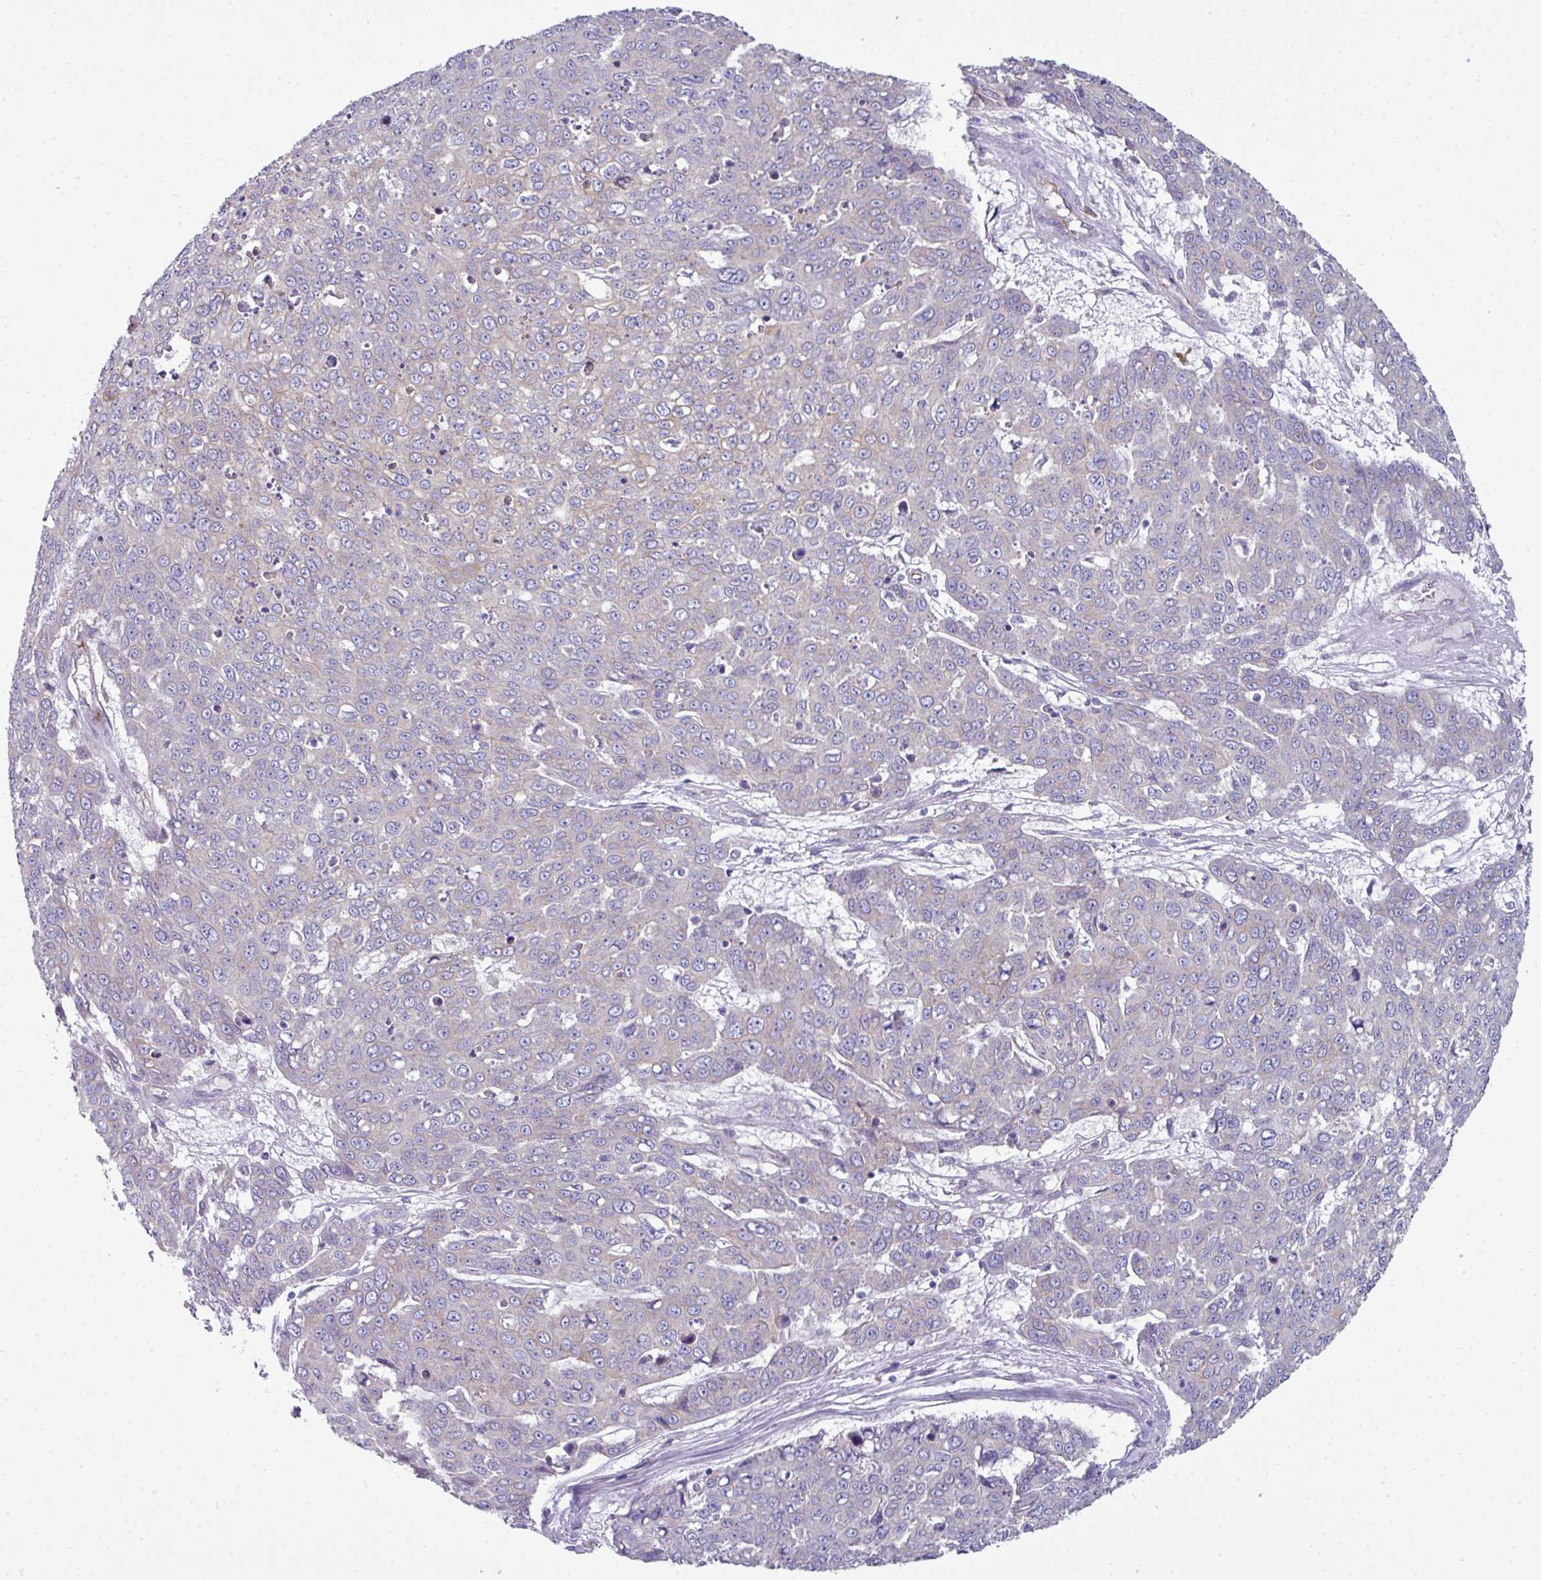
{"staining": {"intensity": "negative", "quantity": "none", "location": "none"}, "tissue": "skin cancer", "cell_type": "Tumor cells", "image_type": "cancer", "snomed": [{"axis": "morphology", "description": "Squamous cell carcinoma, NOS"}, {"axis": "topography", "description": "Skin"}], "caption": "Immunohistochemical staining of skin squamous cell carcinoma exhibits no significant positivity in tumor cells. The staining is performed using DAB brown chromogen with nuclei counter-stained in using hematoxylin.", "gene": "ABCC5", "patient": {"sex": "male", "age": 71}}